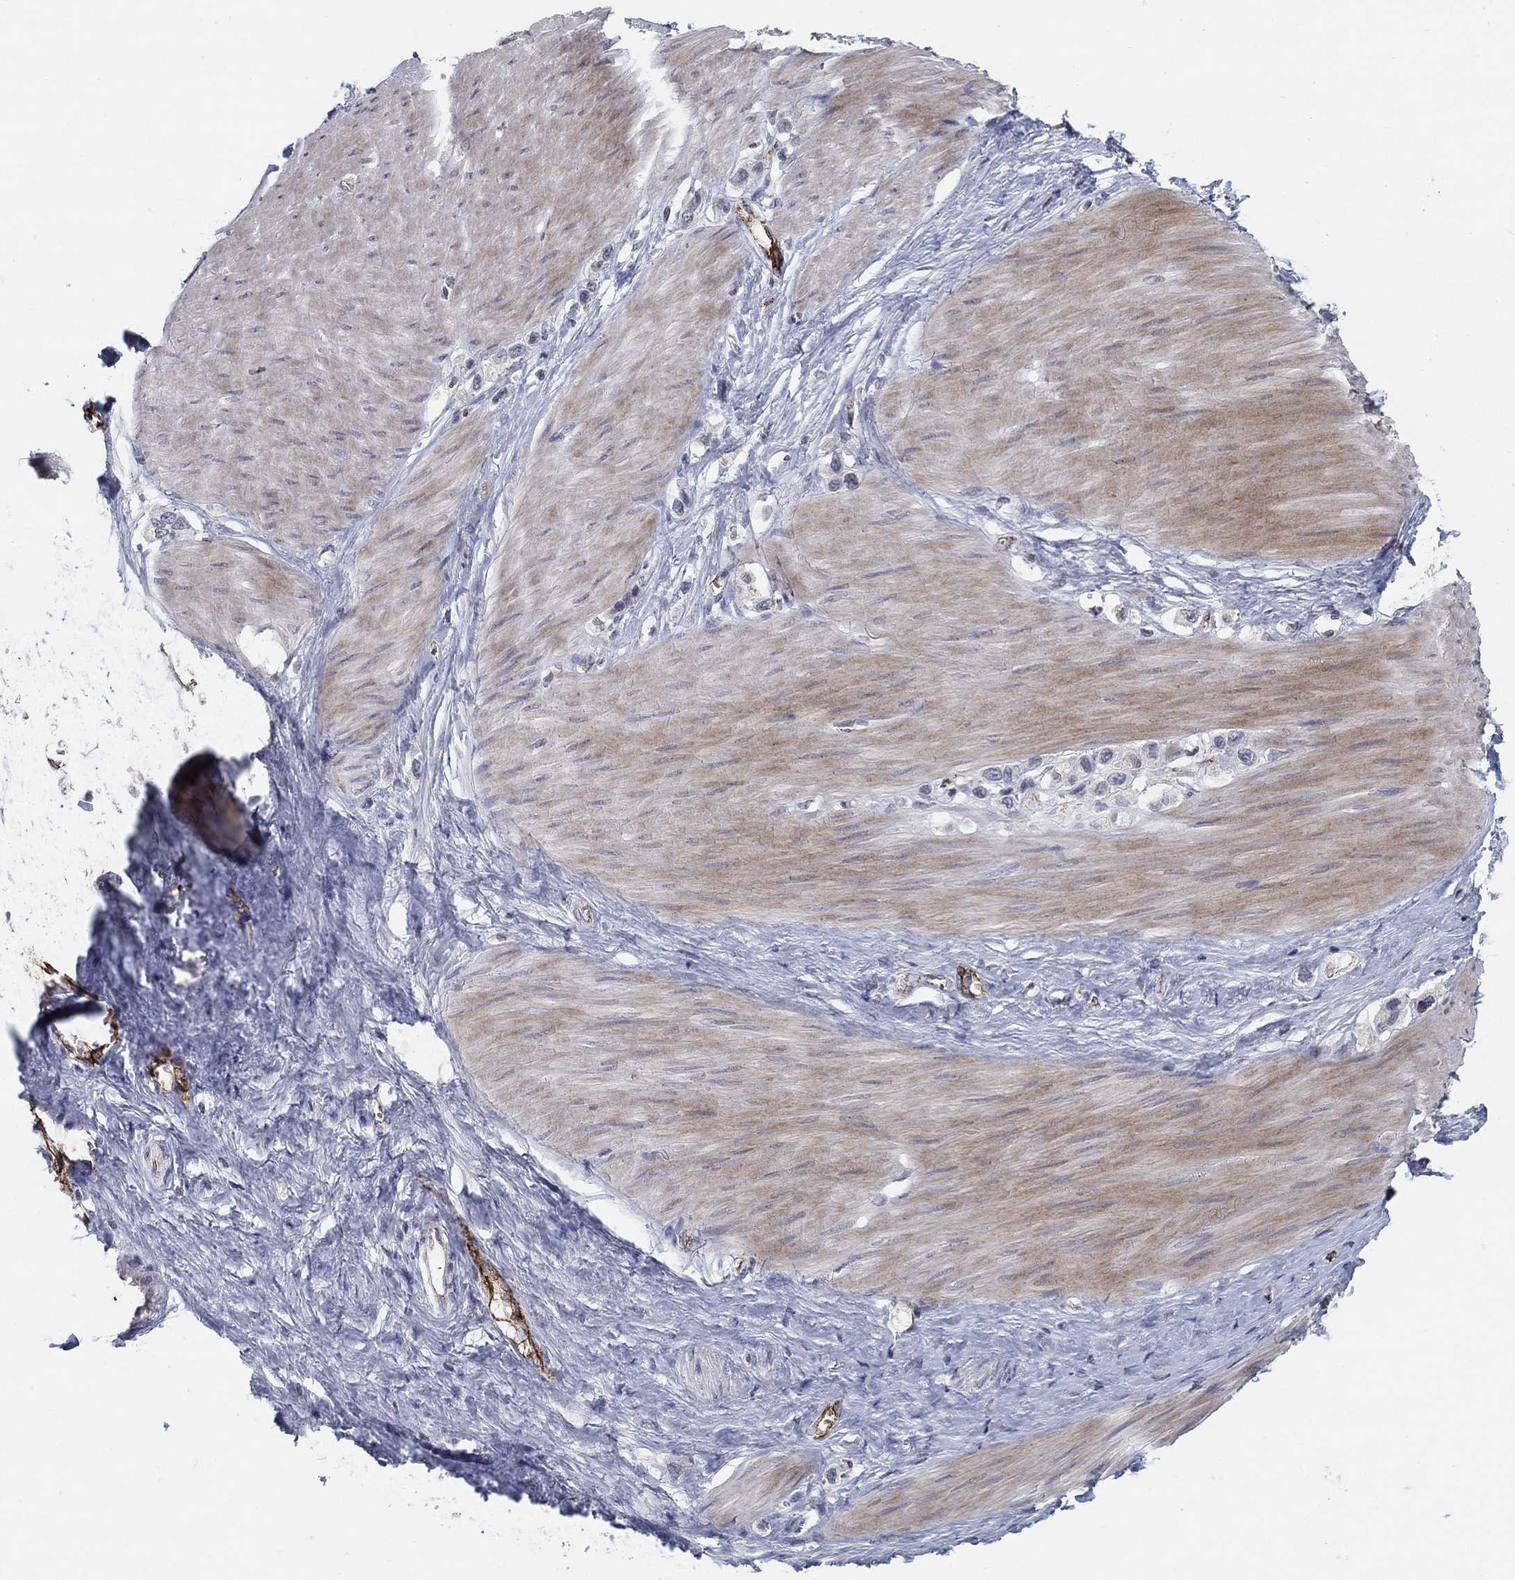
{"staining": {"intensity": "negative", "quantity": "none", "location": "none"}, "tissue": "stomach cancer", "cell_type": "Tumor cells", "image_type": "cancer", "snomed": [{"axis": "morphology", "description": "Normal tissue, NOS"}, {"axis": "morphology", "description": "Adenocarcinoma, NOS"}, {"axis": "morphology", "description": "Adenocarcinoma, High grade"}, {"axis": "topography", "description": "Stomach, upper"}, {"axis": "topography", "description": "Stomach"}], "caption": "This is a photomicrograph of immunohistochemistry staining of adenocarcinoma (stomach), which shows no expression in tumor cells.", "gene": "TINAG", "patient": {"sex": "female", "age": 65}}